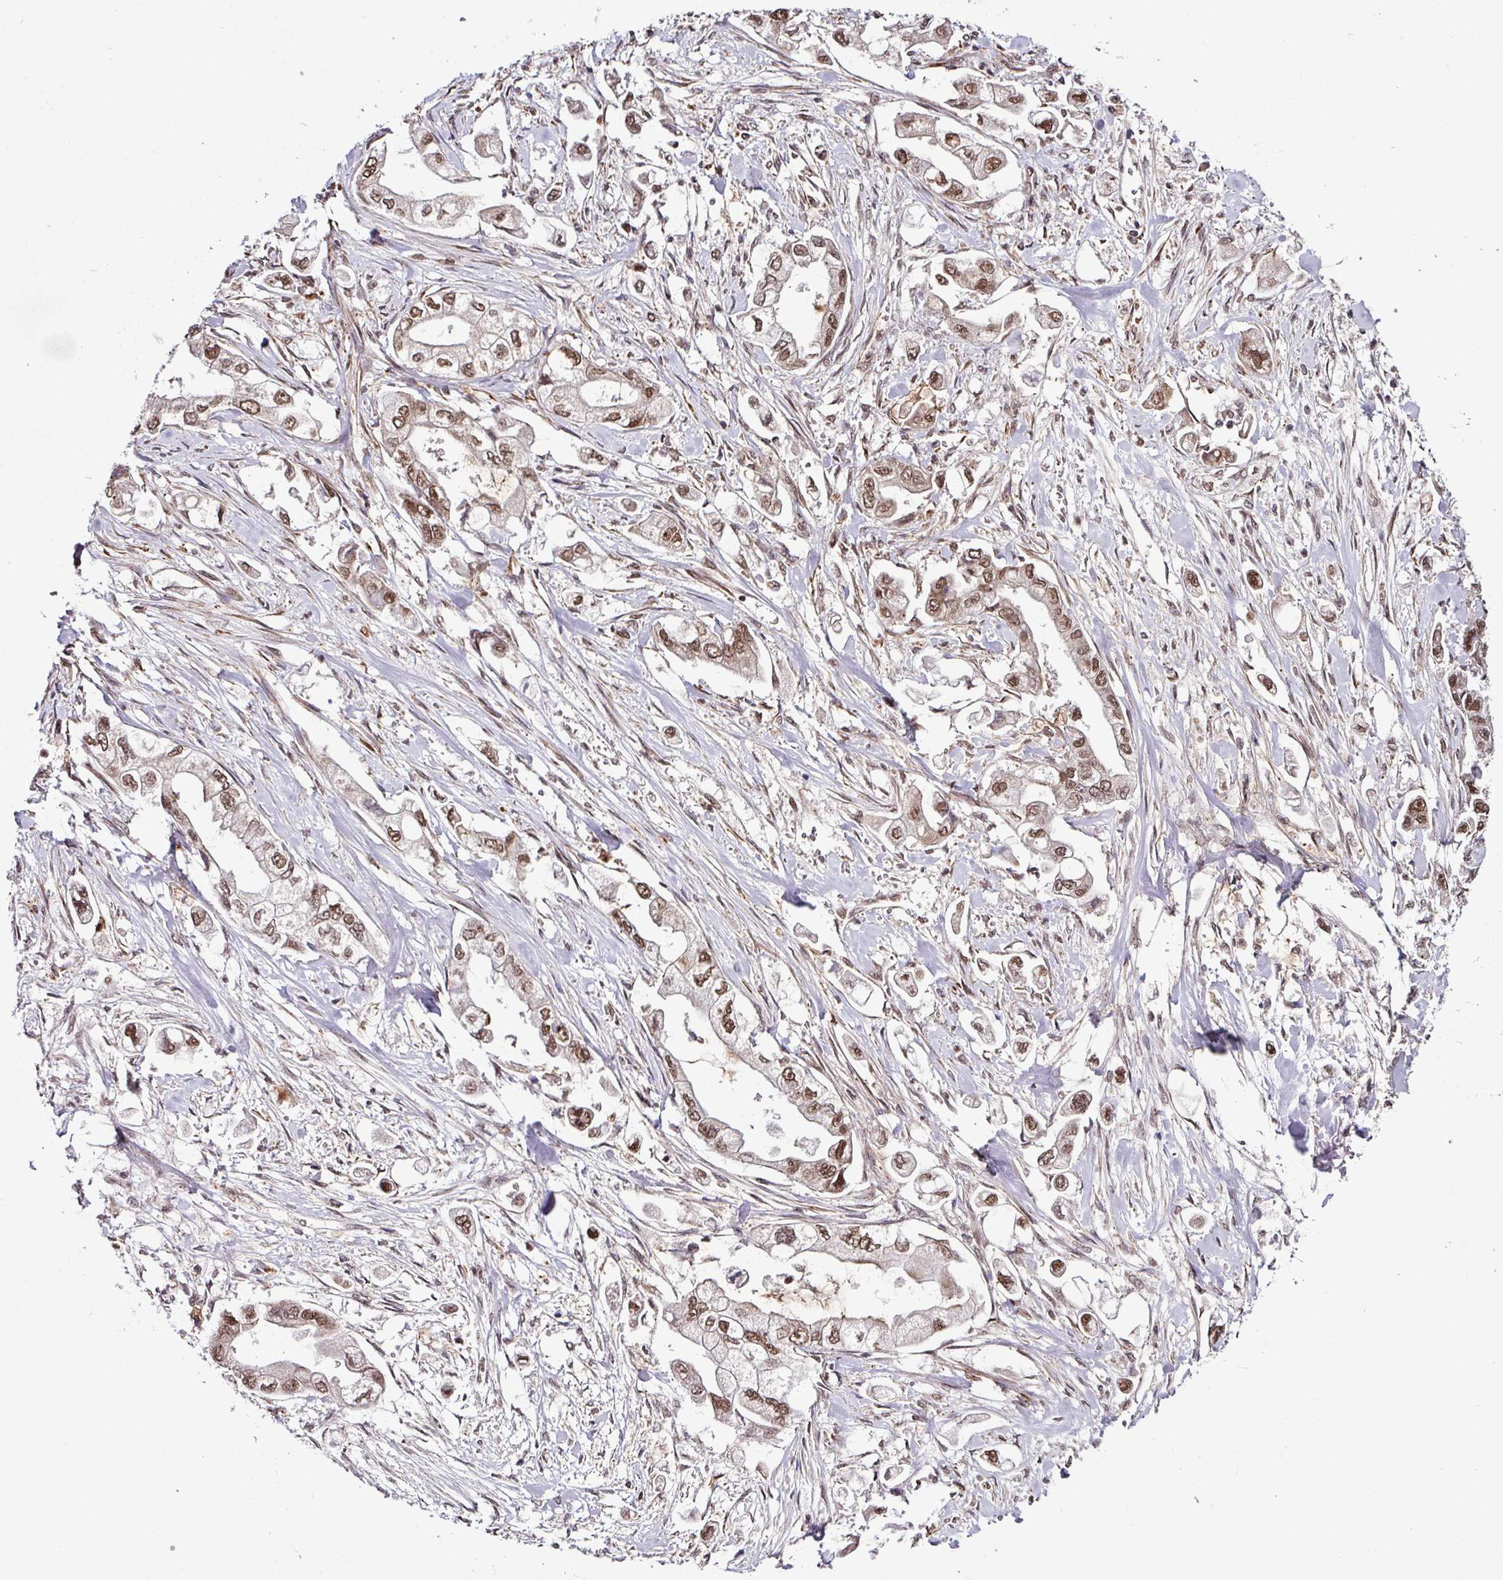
{"staining": {"intensity": "moderate", "quantity": ">75%", "location": "nuclear"}, "tissue": "stomach cancer", "cell_type": "Tumor cells", "image_type": "cancer", "snomed": [{"axis": "morphology", "description": "Adenocarcinoma, NOS"}, {"axis": "topography", "description": "Stomach"}], "caption": "The histopathology image displays a brown stain indicating the presence of a protein in the nuclear of tumor cells in stomach adenocarcinoma.", "gene": "MORF4L2", "patient": {"sex": "male", "age": 62}}